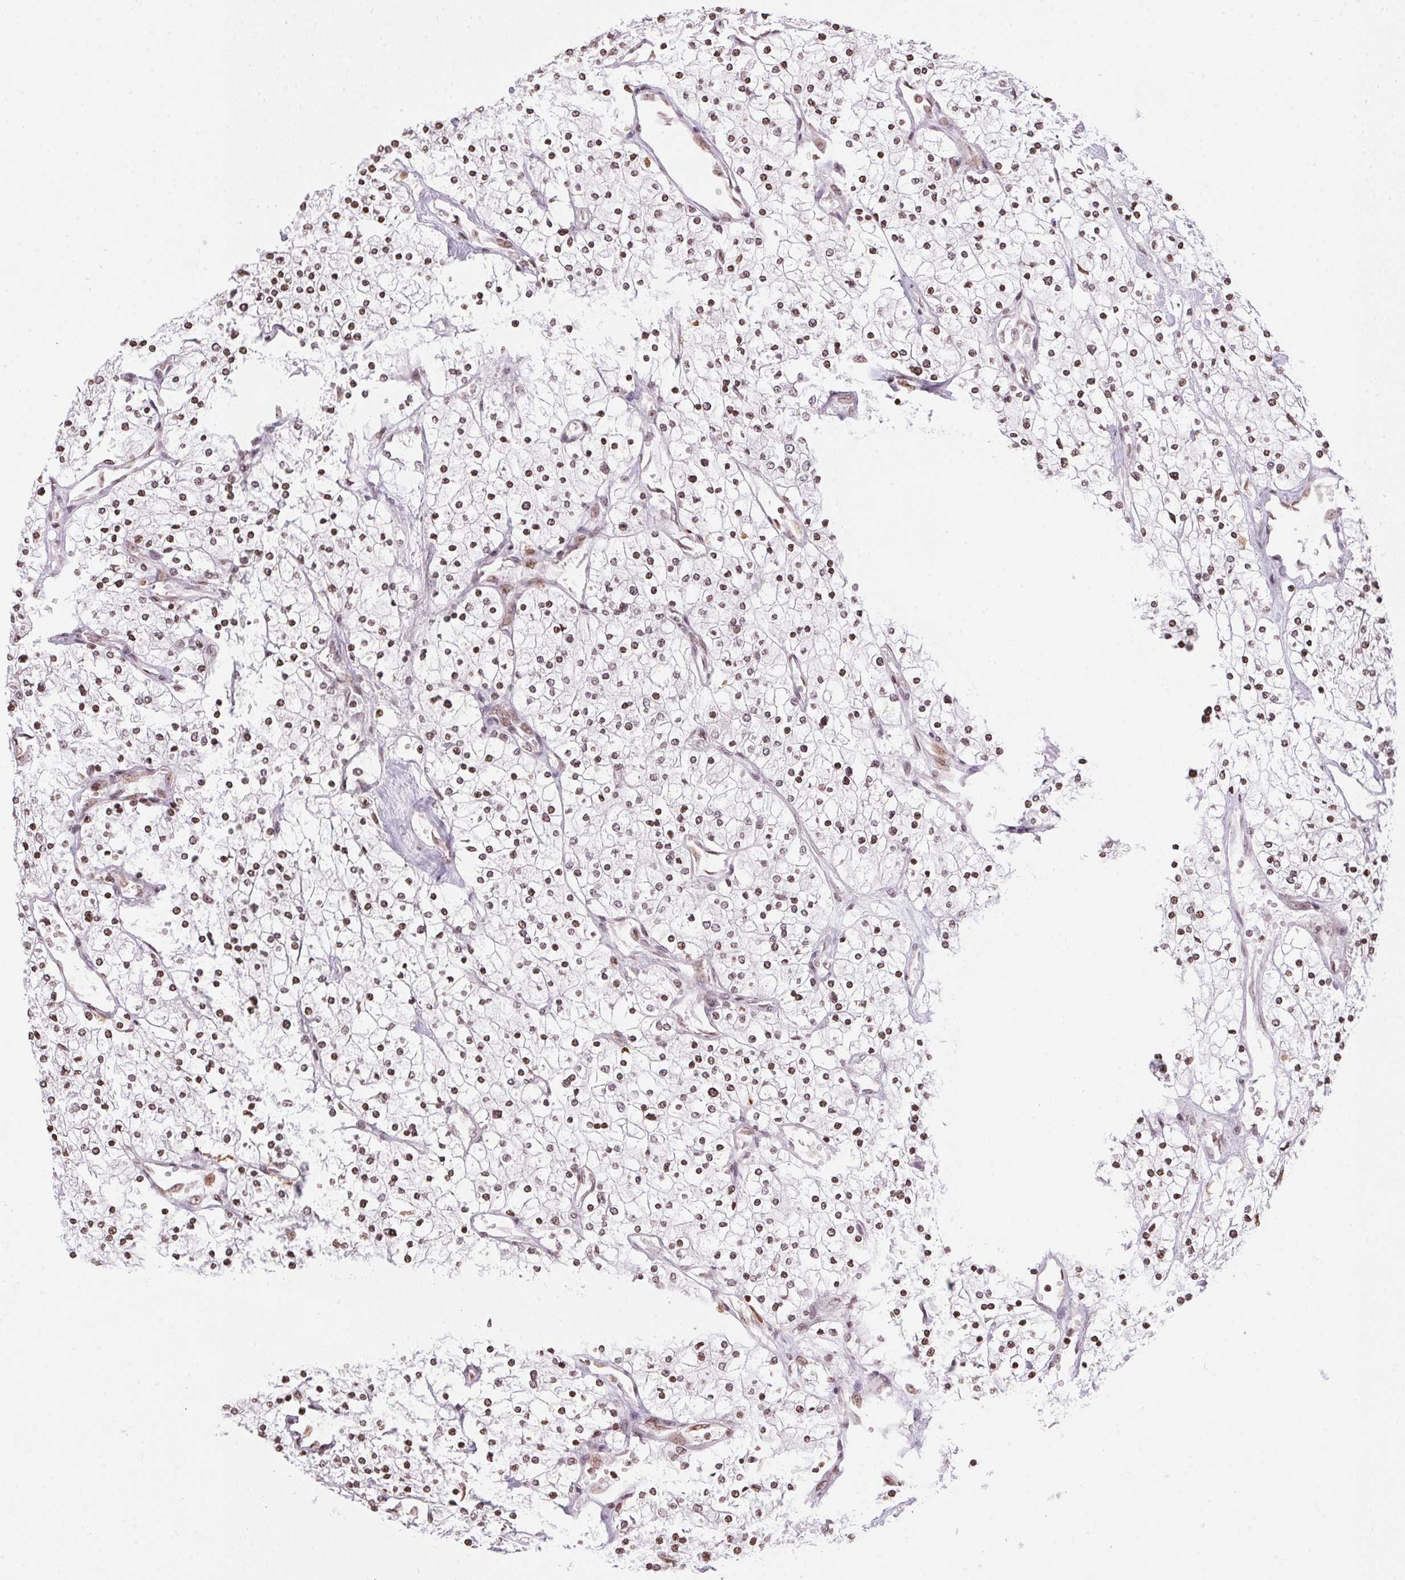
{"staining": {"intensity": "moderate", "quantity": ">75%", "location": "nuclear"}, "tissue": "renal cancer", "cell_type": "Tumor cells", "image_type": "cancer", "snomed": [{"axis": "morphology", "description": "Adenocarcinoma, NOS"}, {"axis": "topography", "description": "Kidney"}], "caption": "This micrograph displays immunohistochemistry (IHC) staining of adenocarcinoma (renal), with medium moderate nuclear staining in approximately >75% of tumor cells.", "gene": "RNF181", "patient": {"sex": "male", "age": 80}}